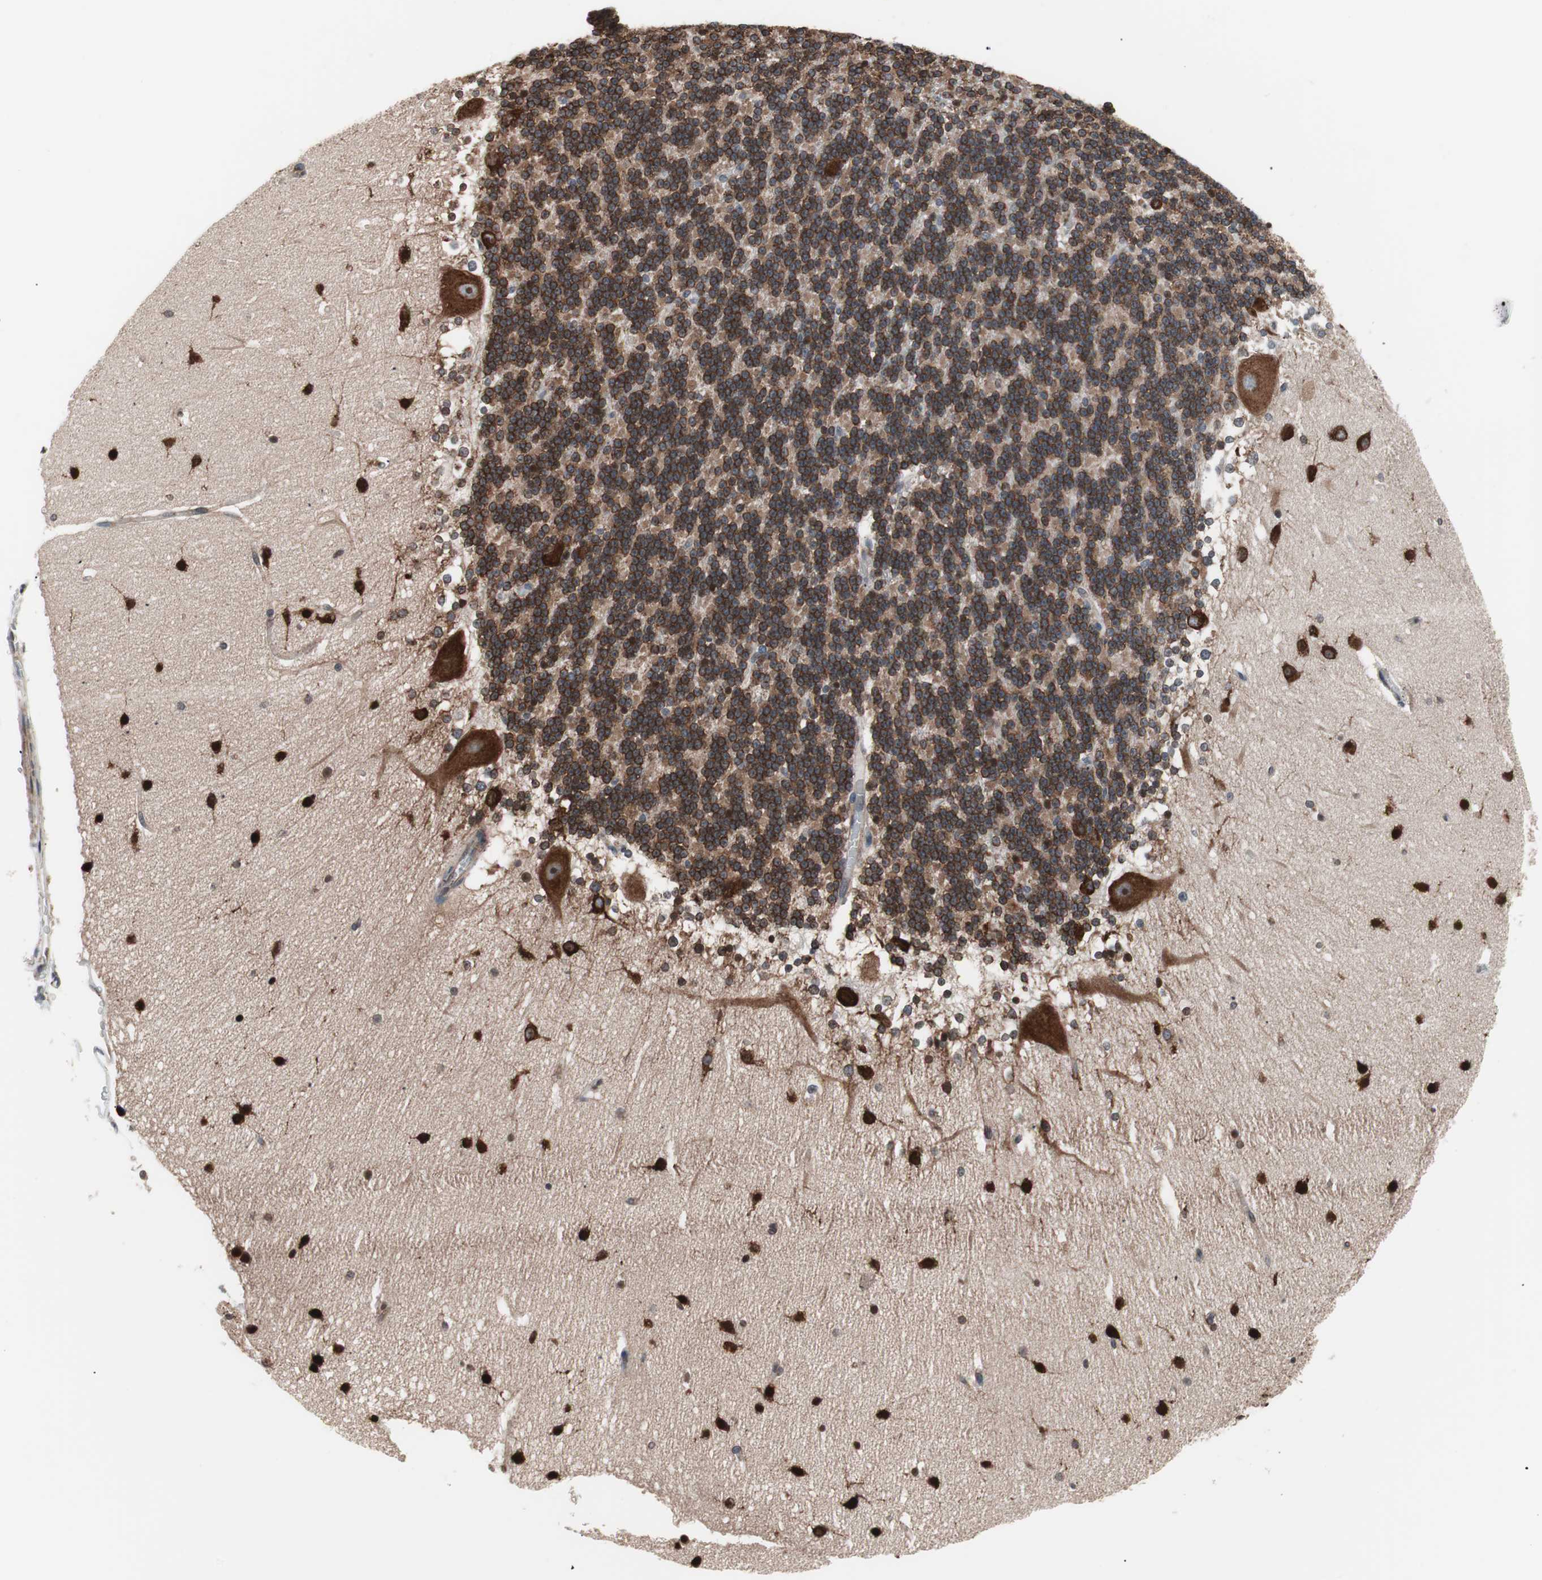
{"staining": {"intensity": "moderate", "quantity": ">75%", "location": "cytoplasmic/membranous"}, "tissue": "cerebellum", "cell_type": "Cells in granular layer", "image_type": "normal", "snomed": [{"axis": "morphology", "description": "Normal tissue, NOS"}, {"axis": "topography", "description": "Cerebellum"}], "caption": "Immunohistochemistry (IHC) (DAB (3,3'-diaminobenzidine)) staining of normal cerebellum demonstrates moderate cytoplasmic/membranous protein staining in about >75% of cells in granular layer. The staining is performed using DAB (3,3'-diaminobenzidine) brown chromogen to label protein expression. The nuclei are counter-stained blue using hematoxylin.", "gene": "IRS1", "patient": {"sex": "female", "age": 19}}